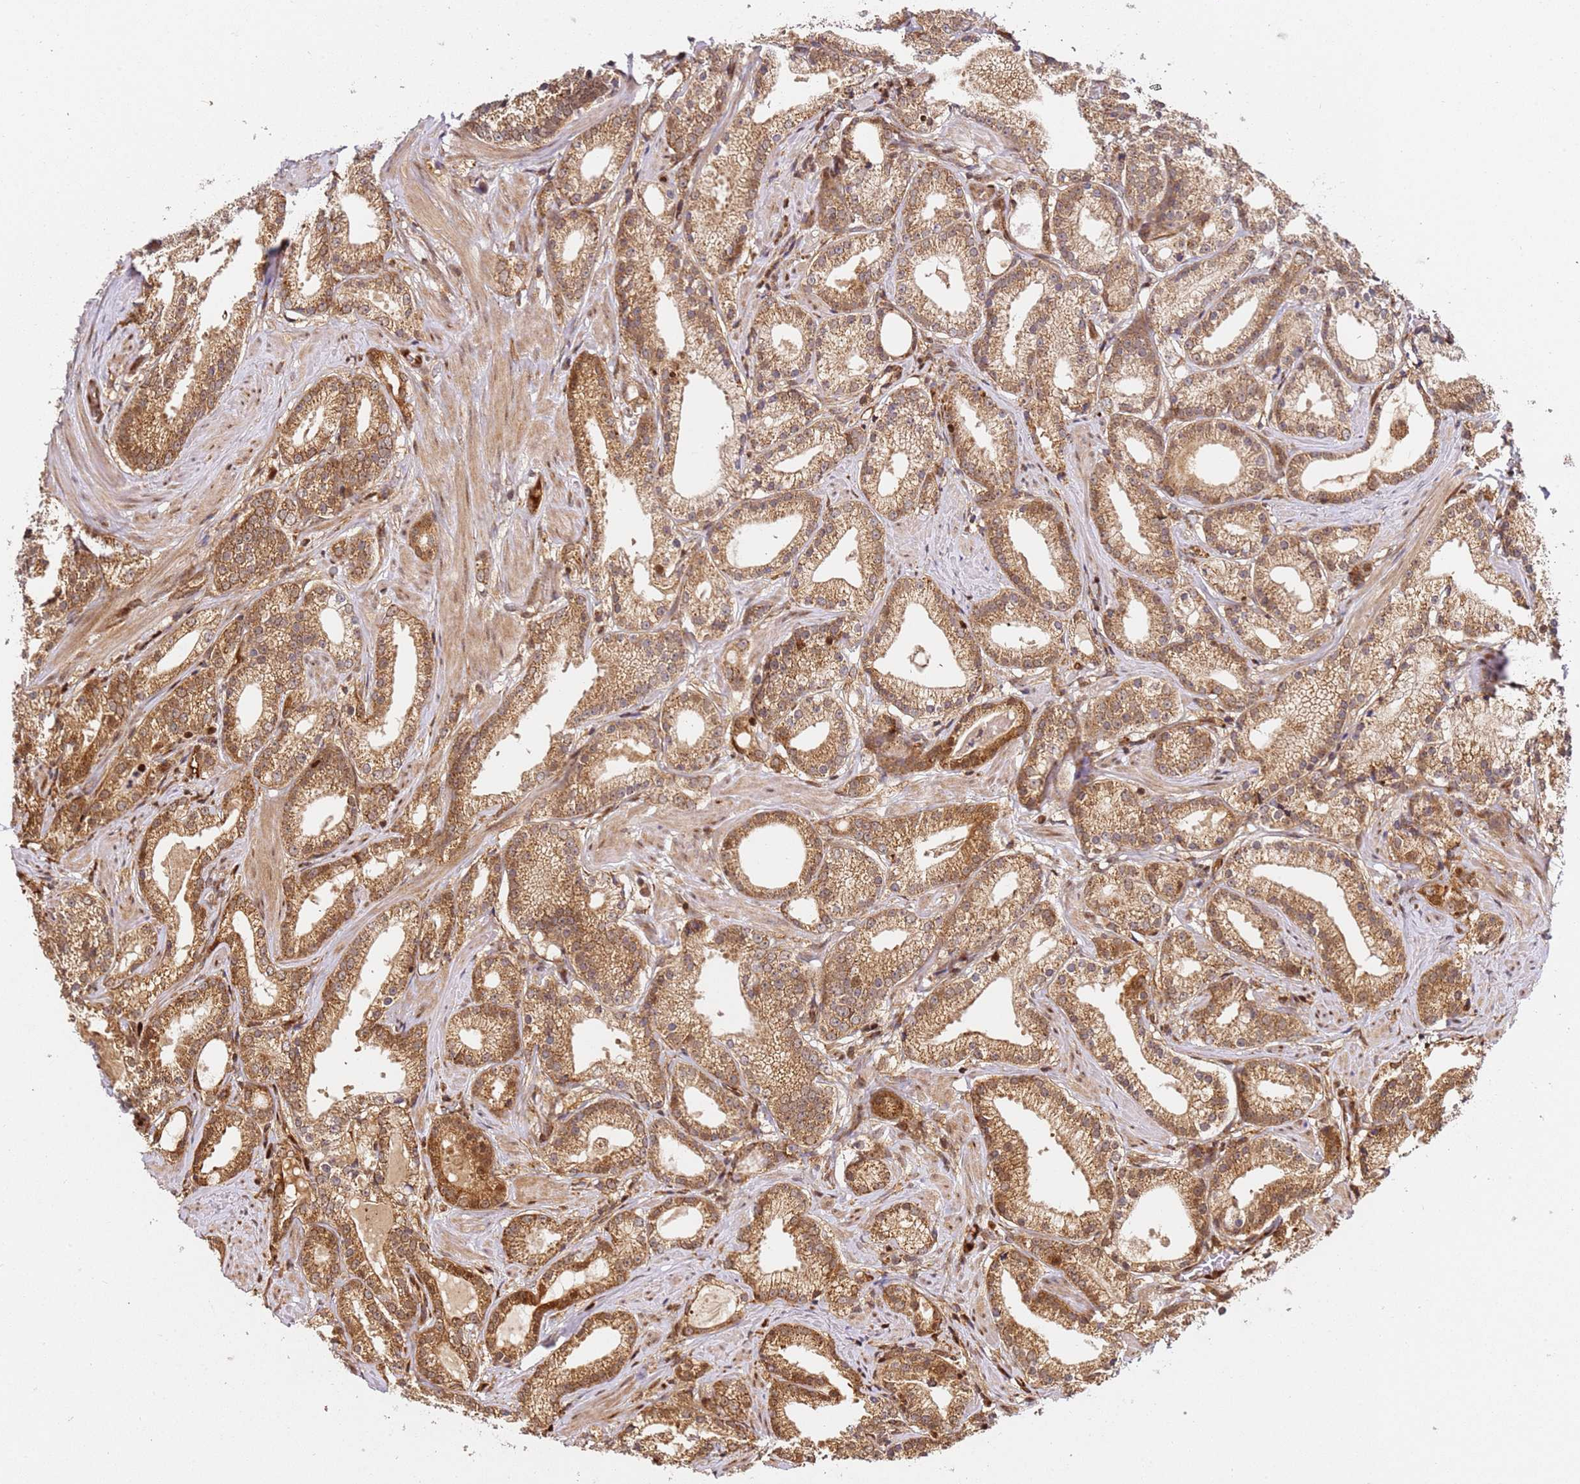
{"staining": {"intensity": "moderate", "quantity": ">75%", "location": "cytoplasmic/membranous,nuclear"}, "tissue": "prostate cancer", "cell_type": "Tumor cells", "image_type": "cancer", "snomed": [{"axis": "morphology", "description": "Adenocarcinoma, Low grade"}, {"axis": "topography", "description": "Prostate"}], "caption": "DAB immunohistochemical staining of prostate cancer (low-grade adenocarcinoma) exhibits moderate cytoplasmic/membranous and nuclear protein staining in approximately >75% of tumor cells.", "gene": "SMOX", "patient": {"sex": "male", "age": 57}}